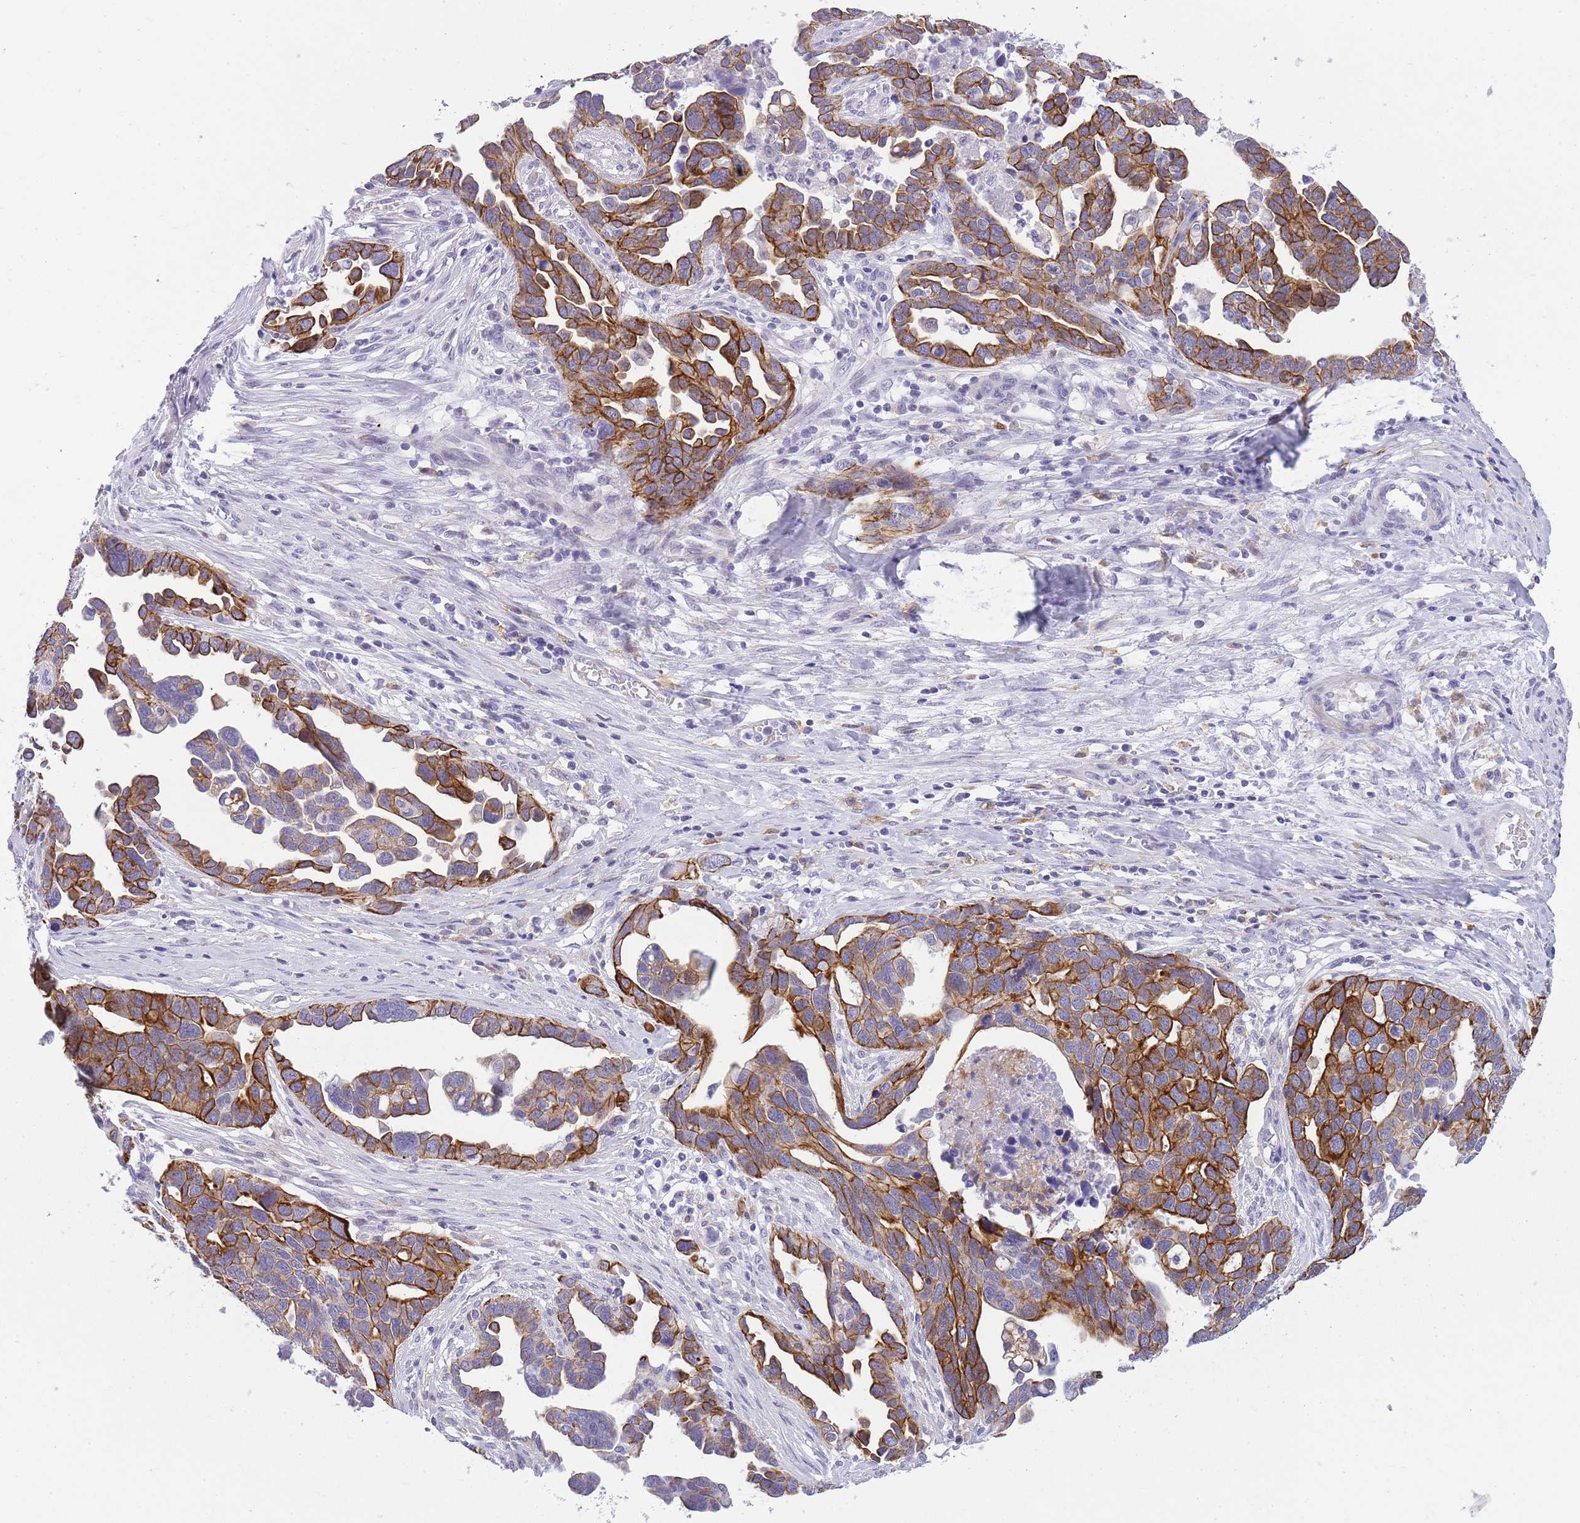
{"staining": {"intensity": "strong", "quantity": ">75%", "location": "cytoplasmic/membranous"}, "tissue": "ovarian cancer", "cell_type": "Tumor cells", "image_type": "cancer", "snomed": [{"axis": "morphology", "description": "Cystadenocarcinoma, serous, NOS"}, {"axis": "topography", "description": "Ovary"}], "caption": "Human serous cystadenocarcinoma (ovarian) stained for a protein (brown) reveals strong cytoplasmic/membranous positive positivity in approximately >75% of tumor cells.", "gene": "RADX", "patient": {"sex": "female", "age": 54}}